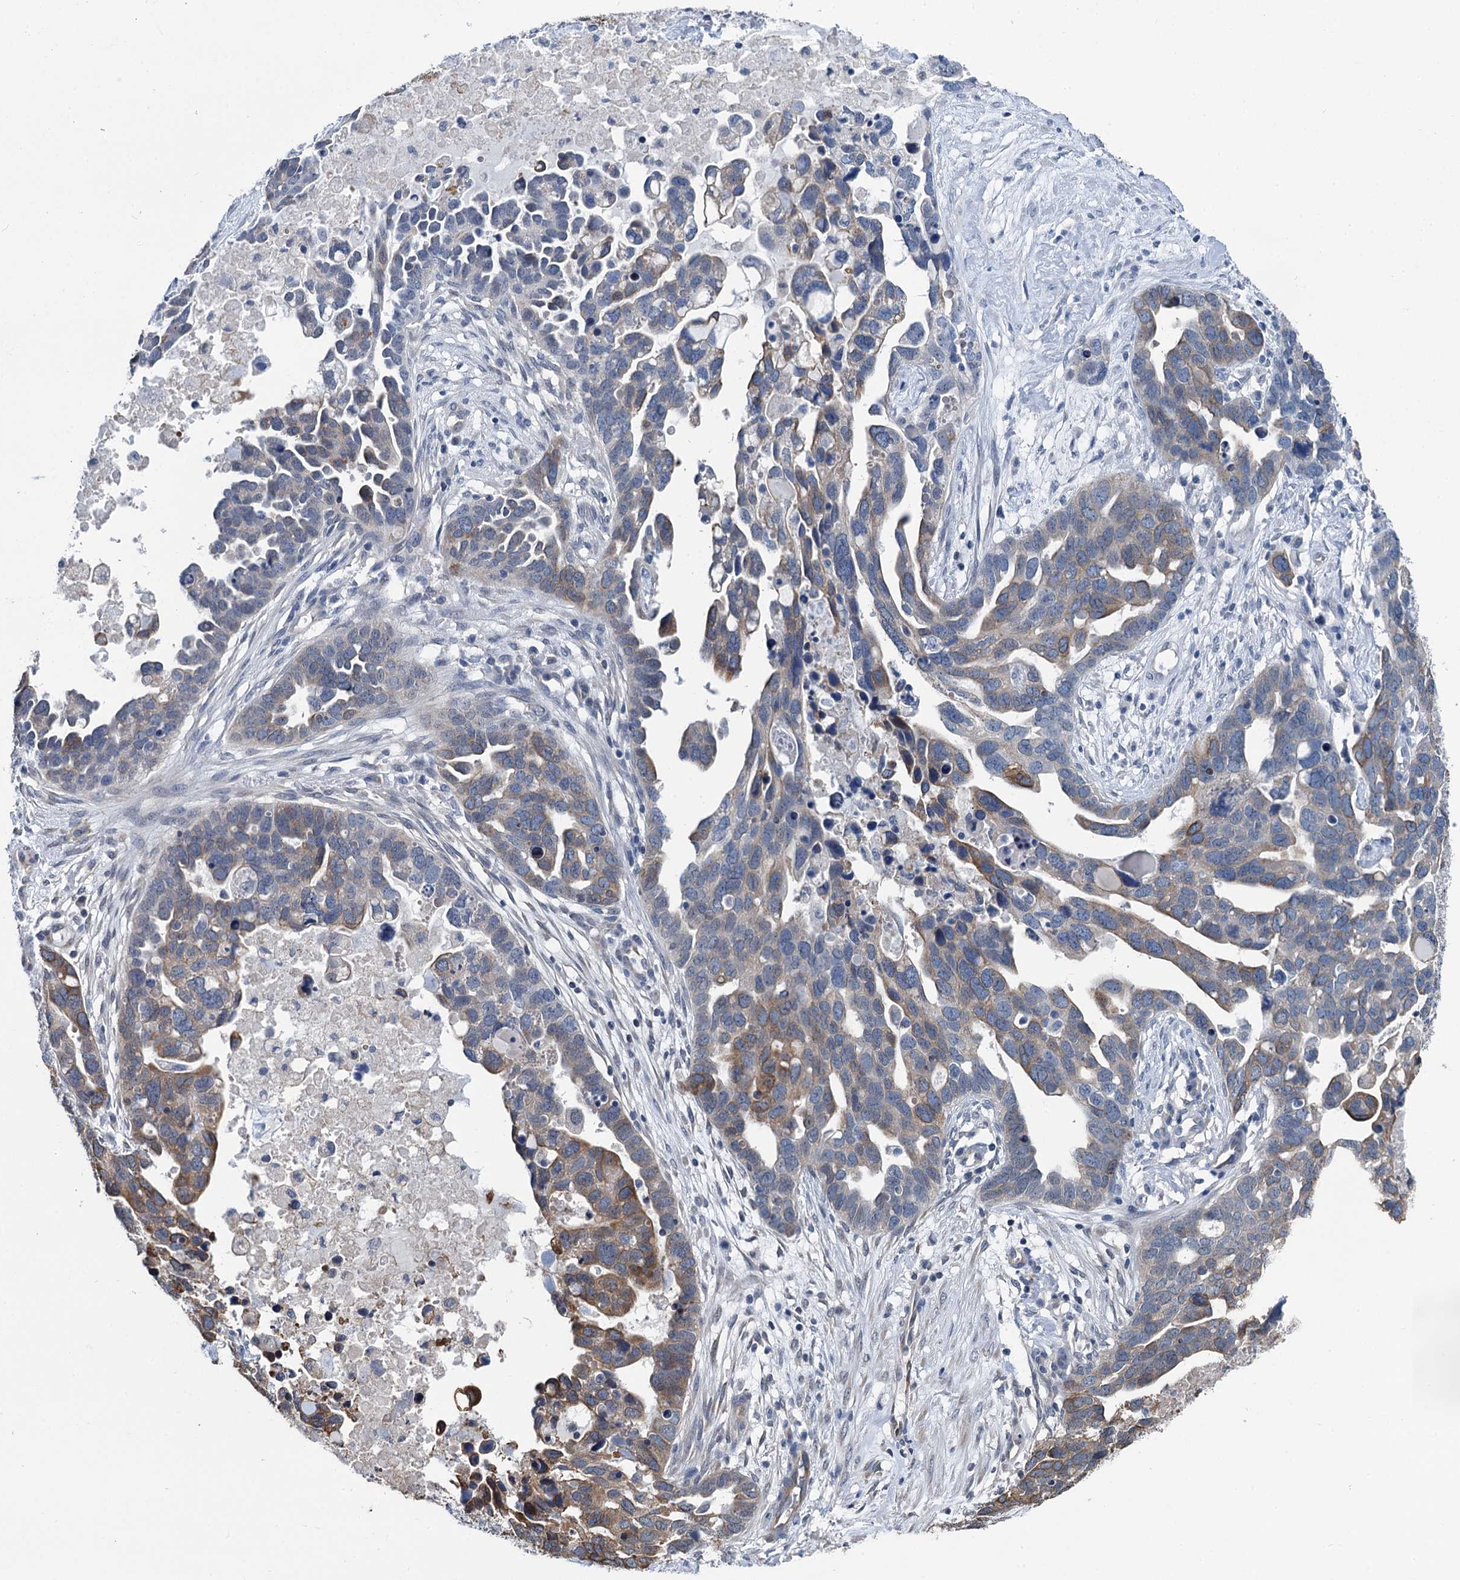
{"staining": {"intensity": "moderate", "quantity": "<25%", "location": "cytoplasmic/membranous"}, "tissue": "ovarian cancer", "cell_type": "Tumor cells", "image_type": "cancer", "snomed": [{"axis": "morphology", "description": "Cystadenocarcinoma, serous, NOS"}, {"axis": "topography", "description": "Ovary"}], "caption": "A micrograph of ovarian cancer (serous cystadenocarcinoma) stained for a protein reveals moderate cytoplasmic/membranous brown staining in tumor cells. (Stains: DAB in brown, nuclei in blue, Microscopy: brightfield microscopy at high magnification).", "gene": "MIOX", "patient": {"sex": "female", "age": 54}}